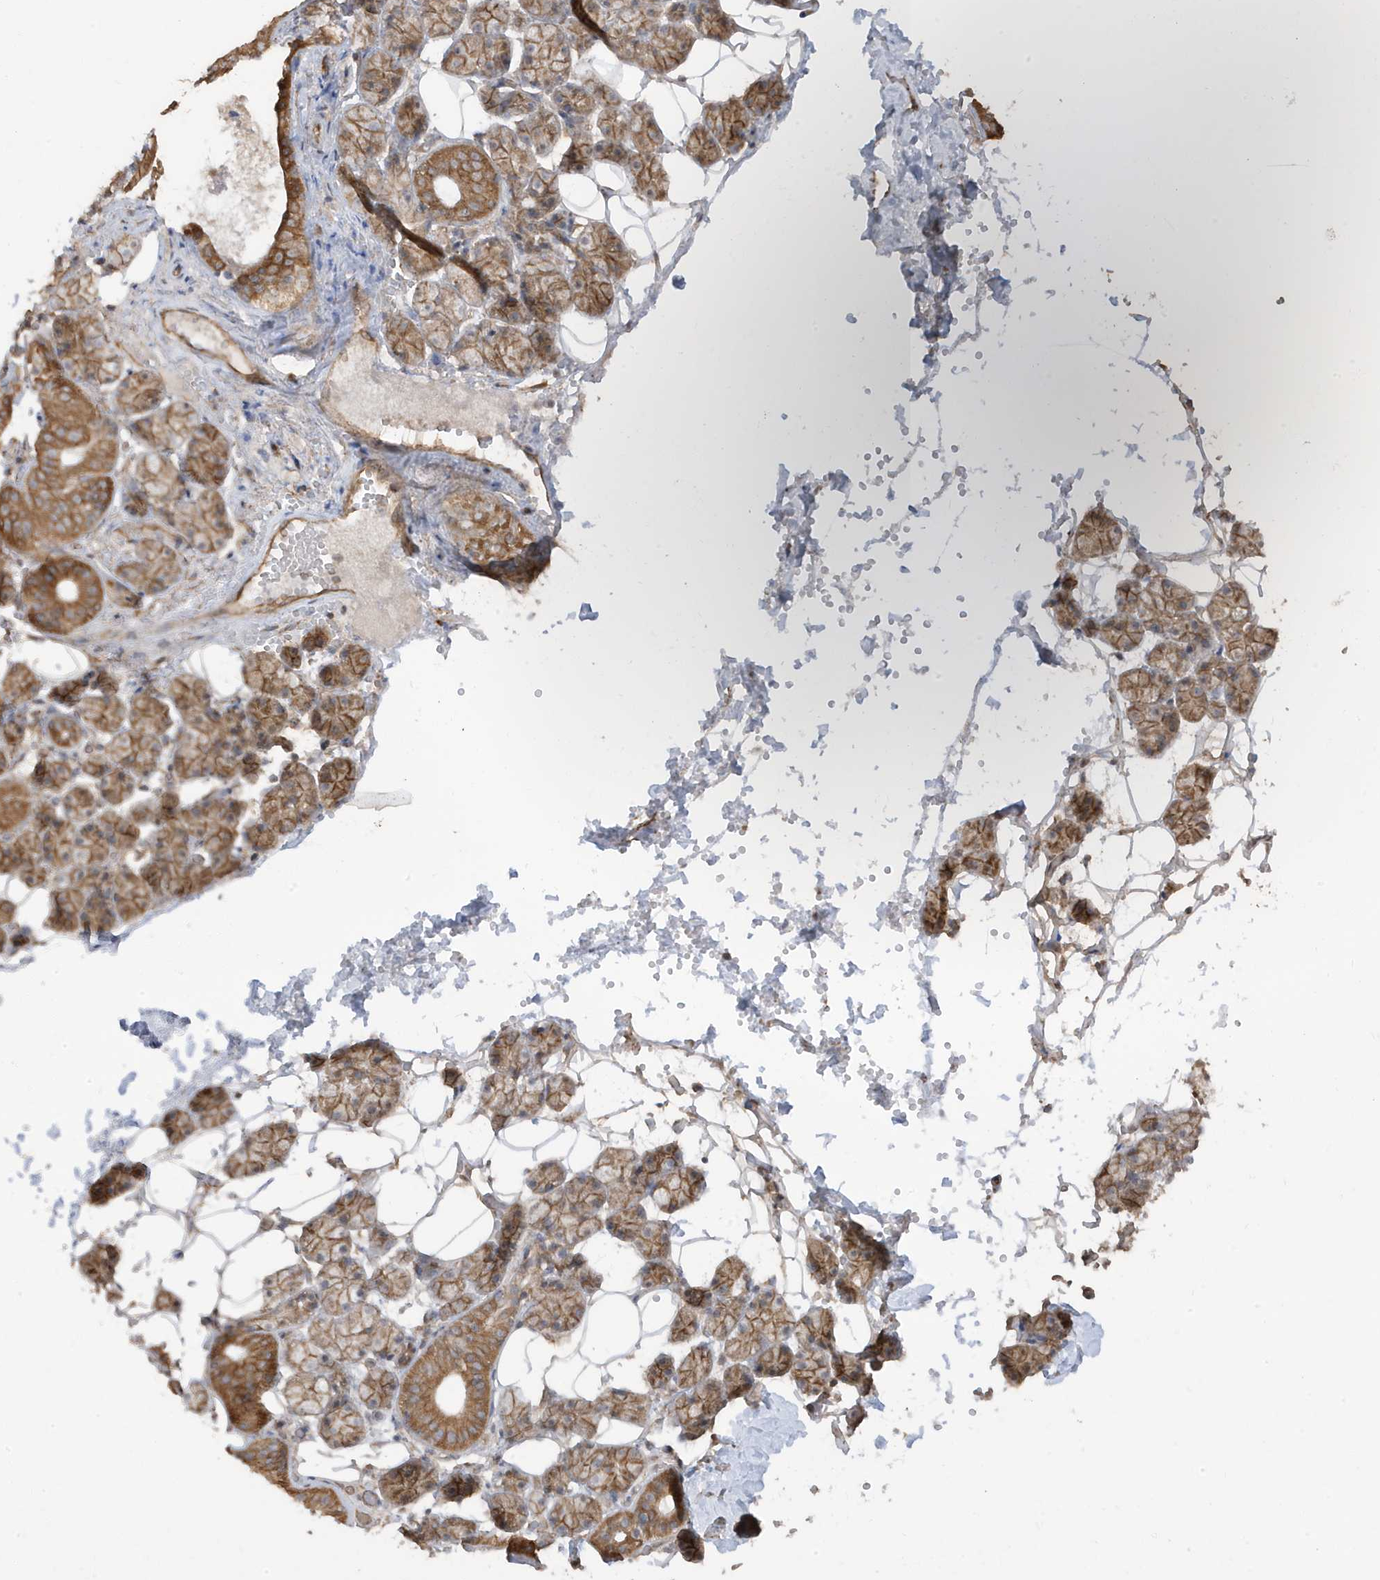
{"staining": {"intensity": "moderate", "quantity": ">75%", "location": "cytoplasmic/membranous"}, "tissue": "salivary gland", "cell_type": "Glandular cells", "image_type": "normal", "snomed": [{"axis": "morphology", "description": "Normal tissue, NOS"}, {"axis": "topography", "description": "Salivary gland"}], "caption": "Immunohistochemistry (DAB) staining of benign human salivary gland demonstrates moderate cytoplasmic/membranous protein staining in approximately >75% of glandular cells.", "gene": "DNAJC12", "patient": {"sex": "female", "age": 33}}